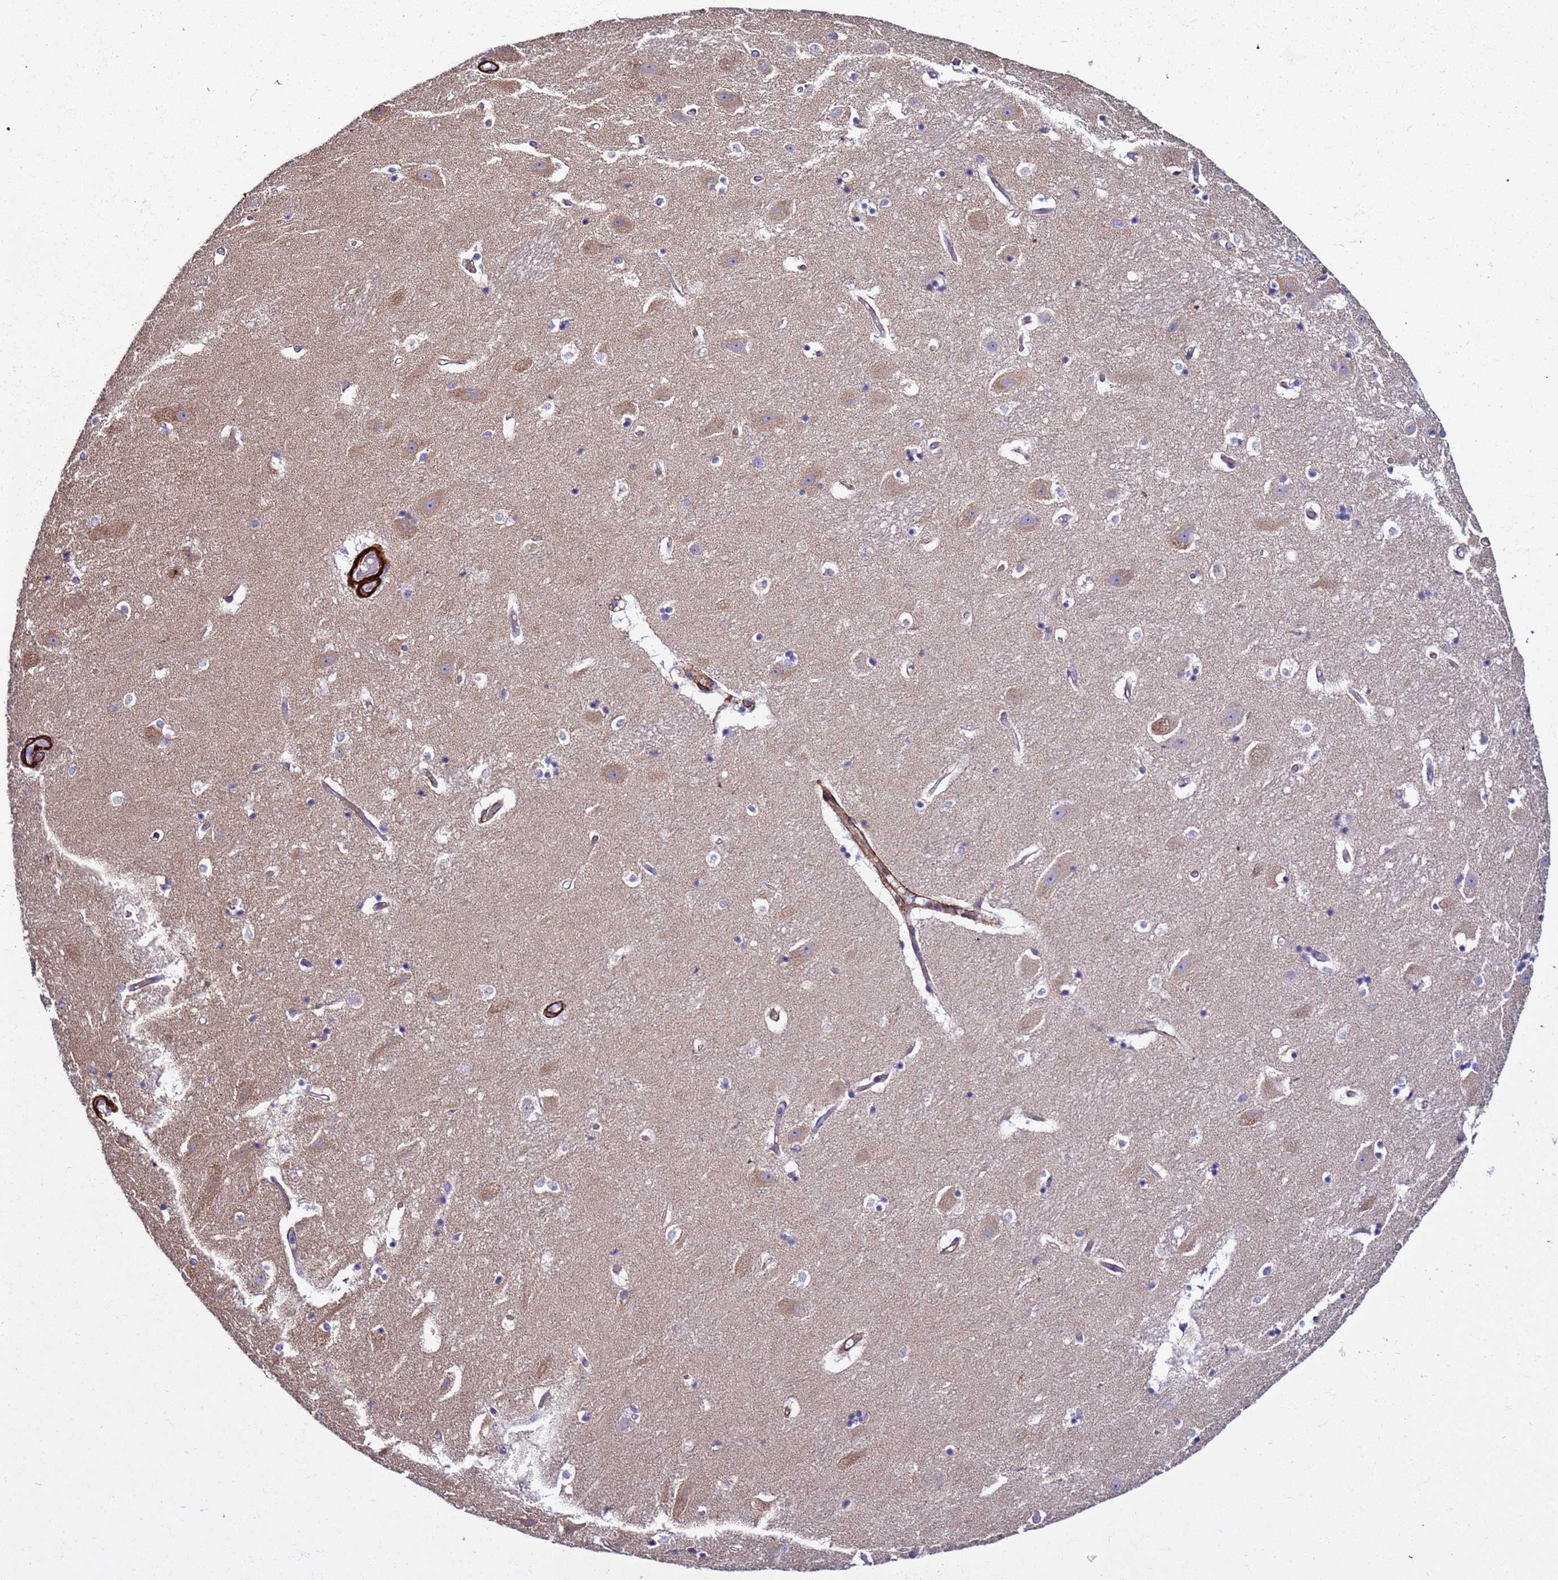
{"staining": {"intensity": "weak", "quantity": "<25%", "location": "cytoplasmic/membranous"}, "tissue": "hippocampus", "cell_type": "Glial cells", "image_type": "normal", "snomed": [{"axis": "morphology", "description": "Normal tissue, NOS"}, {"axis": "topography", "description": "Hippocampus"}], "caption": "The immunohistochemistry photomicrograph has no significant positivity in glial cells of hippocampus. (DAB IHC visualized using brightfield microscopy, high magnification).", "gene": "RABL2A", "patient": {"sex": "female", "age": 52}}